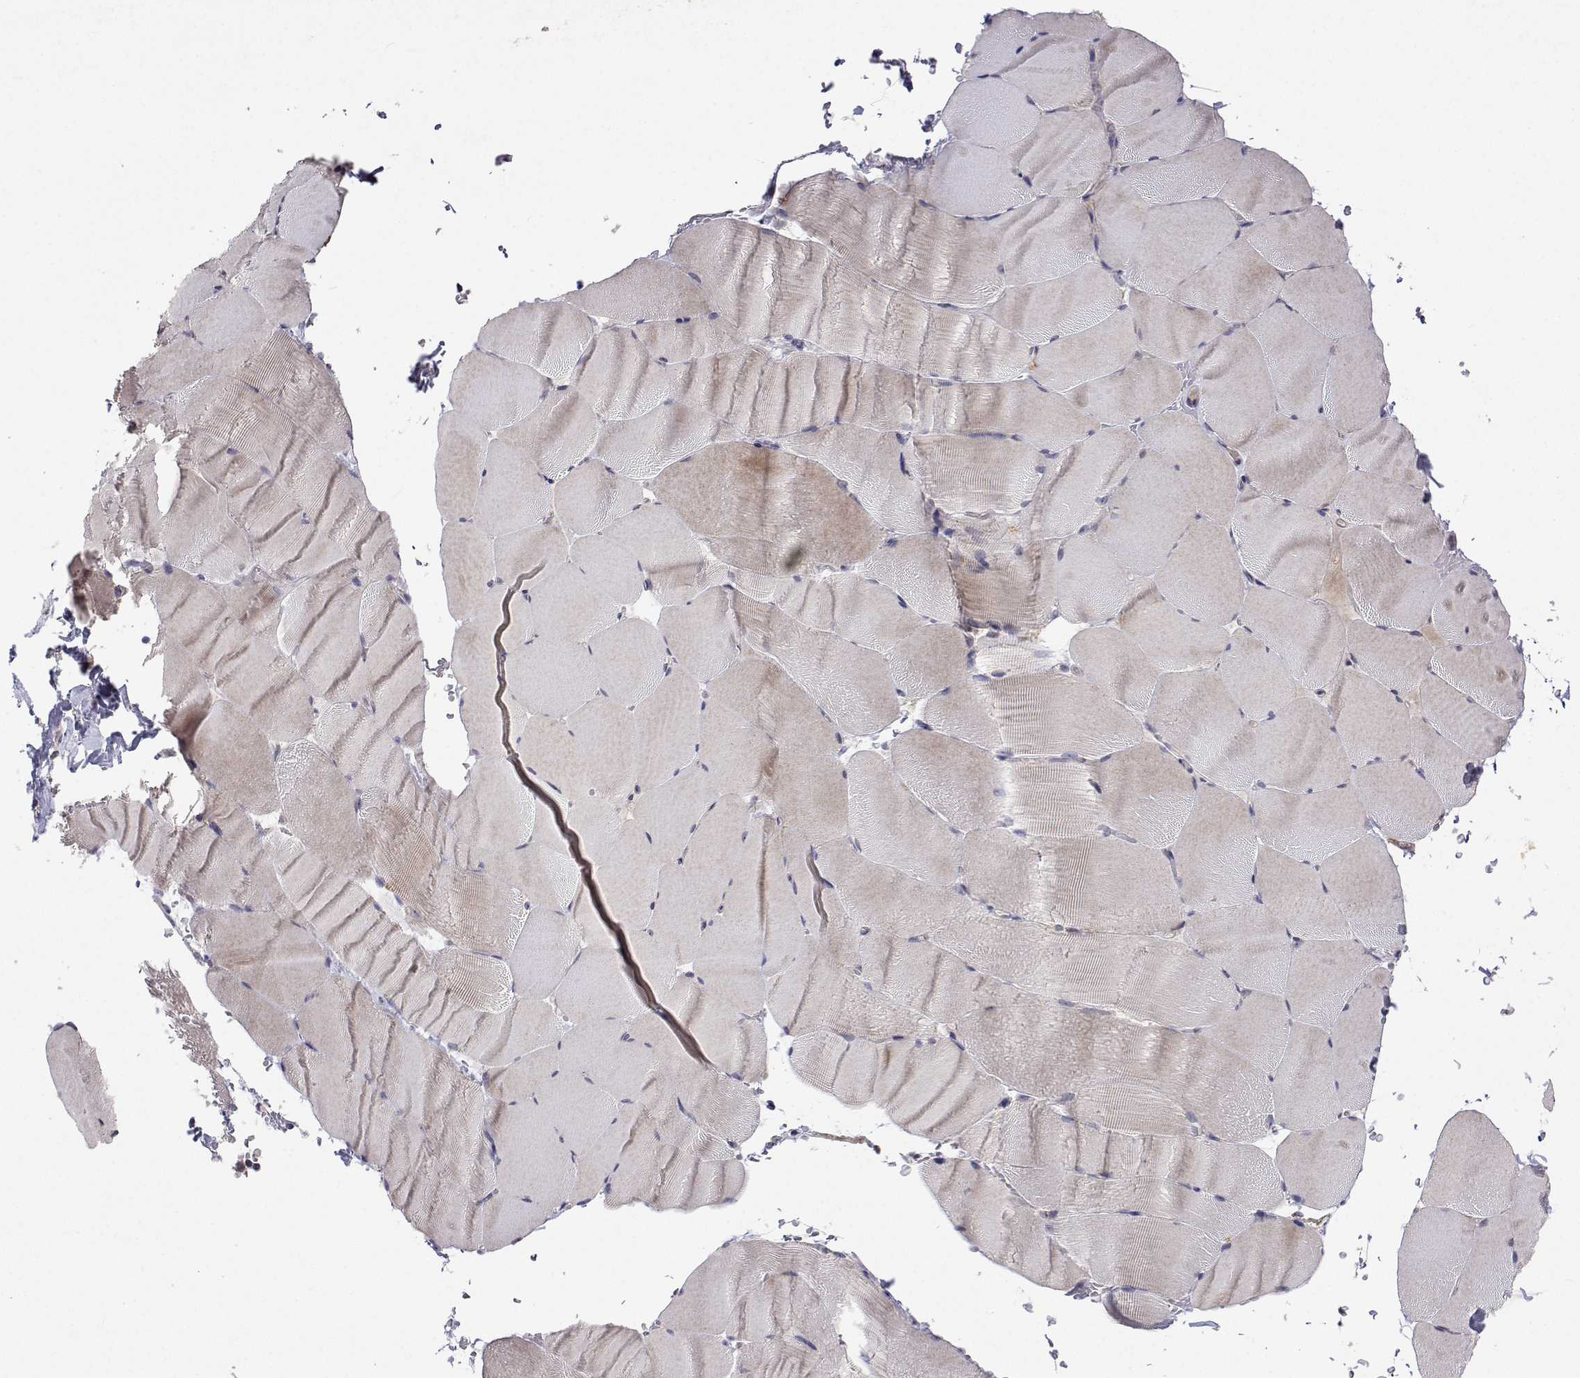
{"staining": {"intensity": "weak", "quantity": "<25%", "location": "cytoplasmic/membranous"}, "tissue": "skeletal muscle", "cell_type": "Myocytes", "image_type": "normal", "snomed": [{"axis": "morphology", "description": "Normal tissue, NOS"}, {"axis": "topography", "description": "Skeletal muscle"}], "caption": "Benign skeletal muscle was stained to show a protein in brown. There is no significant expression in myocytes. (Brightfield microscopy of DAB (3,3'-diaminobenzidine) immunohistochemistry at high magnification).", "gene": "MRPL3", "patient": {"sex": "female", "age": 37}}